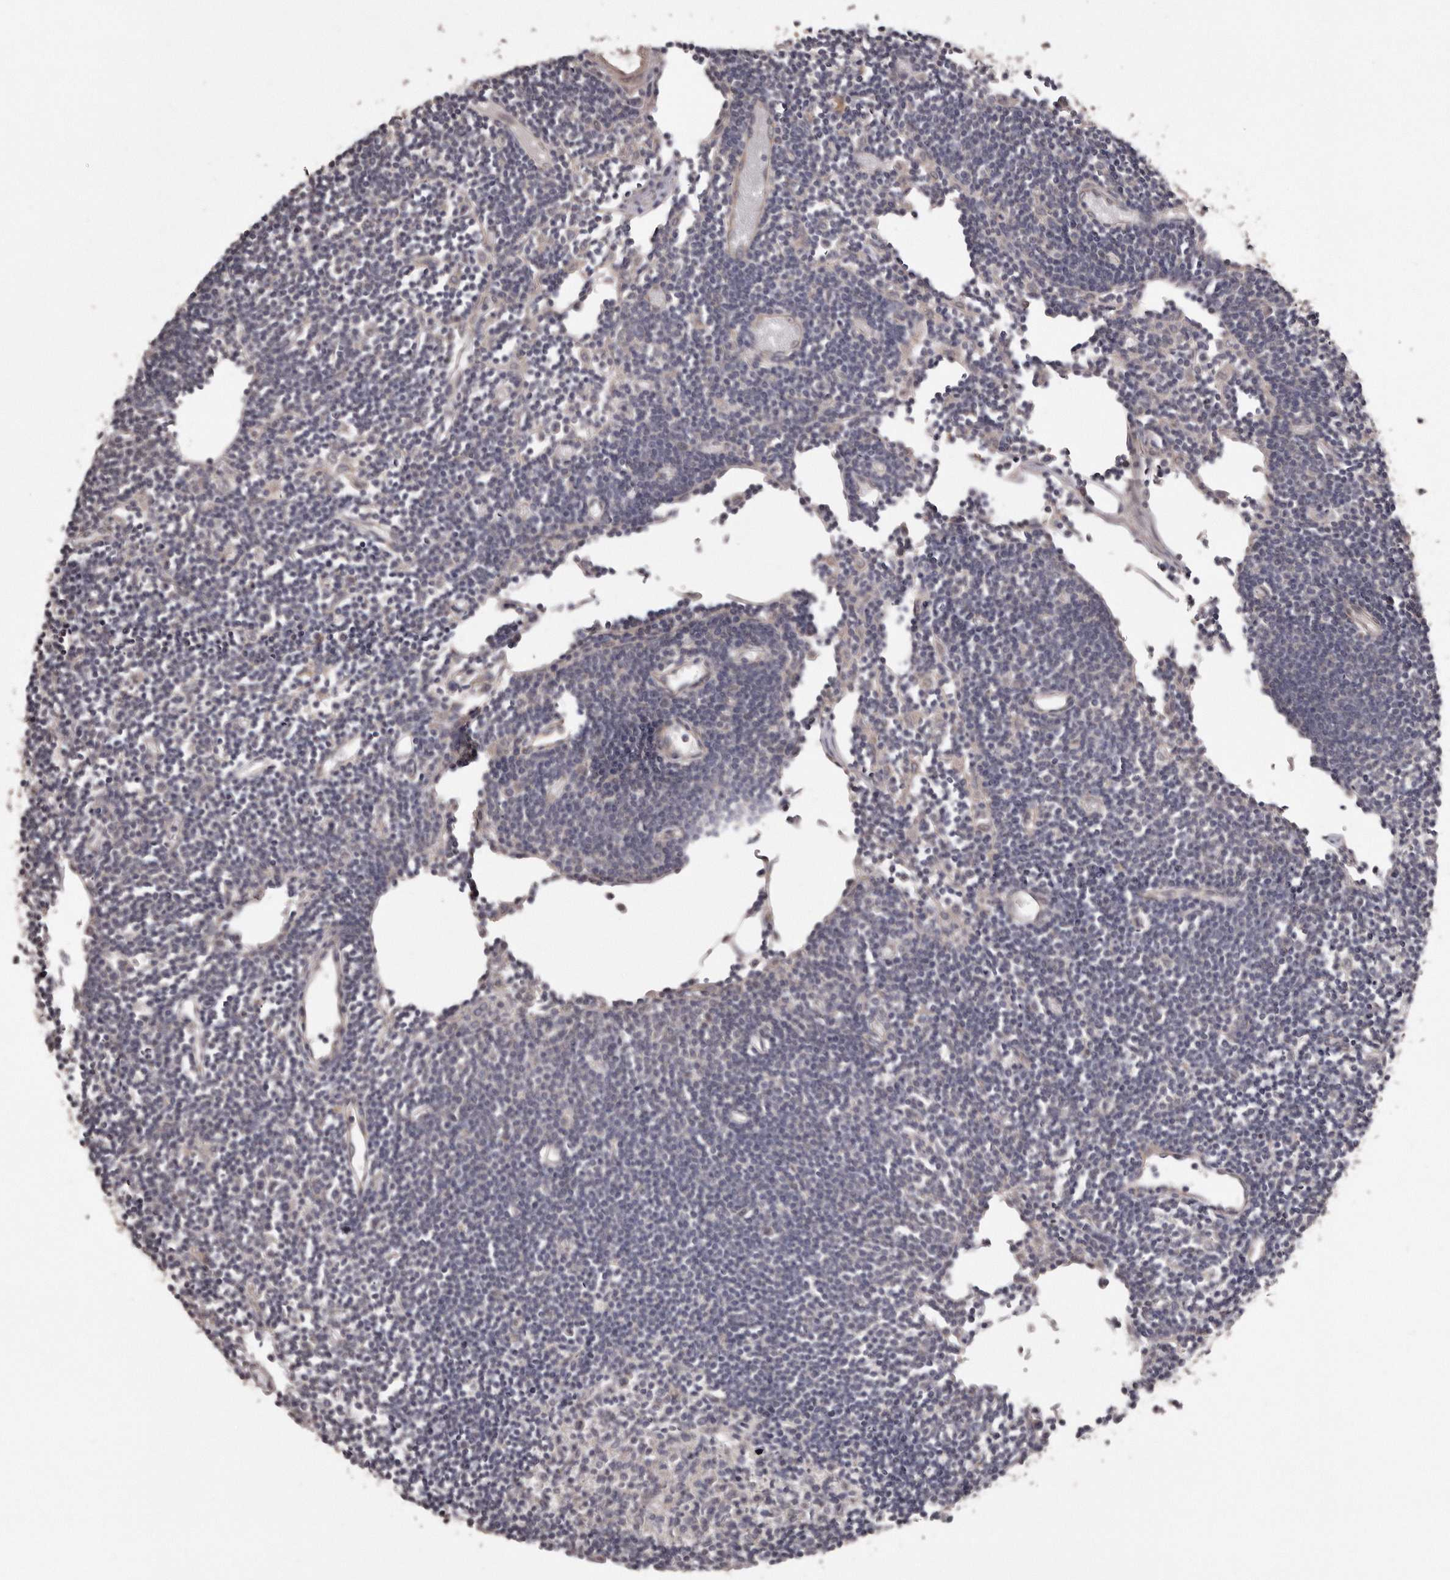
{"staining": {"intensity": "negative", "quantity": "none", "location": "none"}, "tissue": "lymph node", "cell_type": "Germinal center cells", "image_type": "normal", "snomed": [{"axis": "morphology", "description": "Normal tissue, NOS"}, {"axis": "topography", "description": "Lymph node"}], "caption": "This micrograph is of normal lymph node stained with immunohistochemistry (IHC) to label a protein in brown with the nuclei are counter-stained blue. There is no expression in germinal center cells. Brightfield microscopy of immunohistochemistry (IHC) stained with DAB (3,3'-diaminobenzidine) (brown) and hematoxylin (blue), captured at high magnification.", "gene": "ARMCX1", "patient": {"sex": "female", "age": 11}}